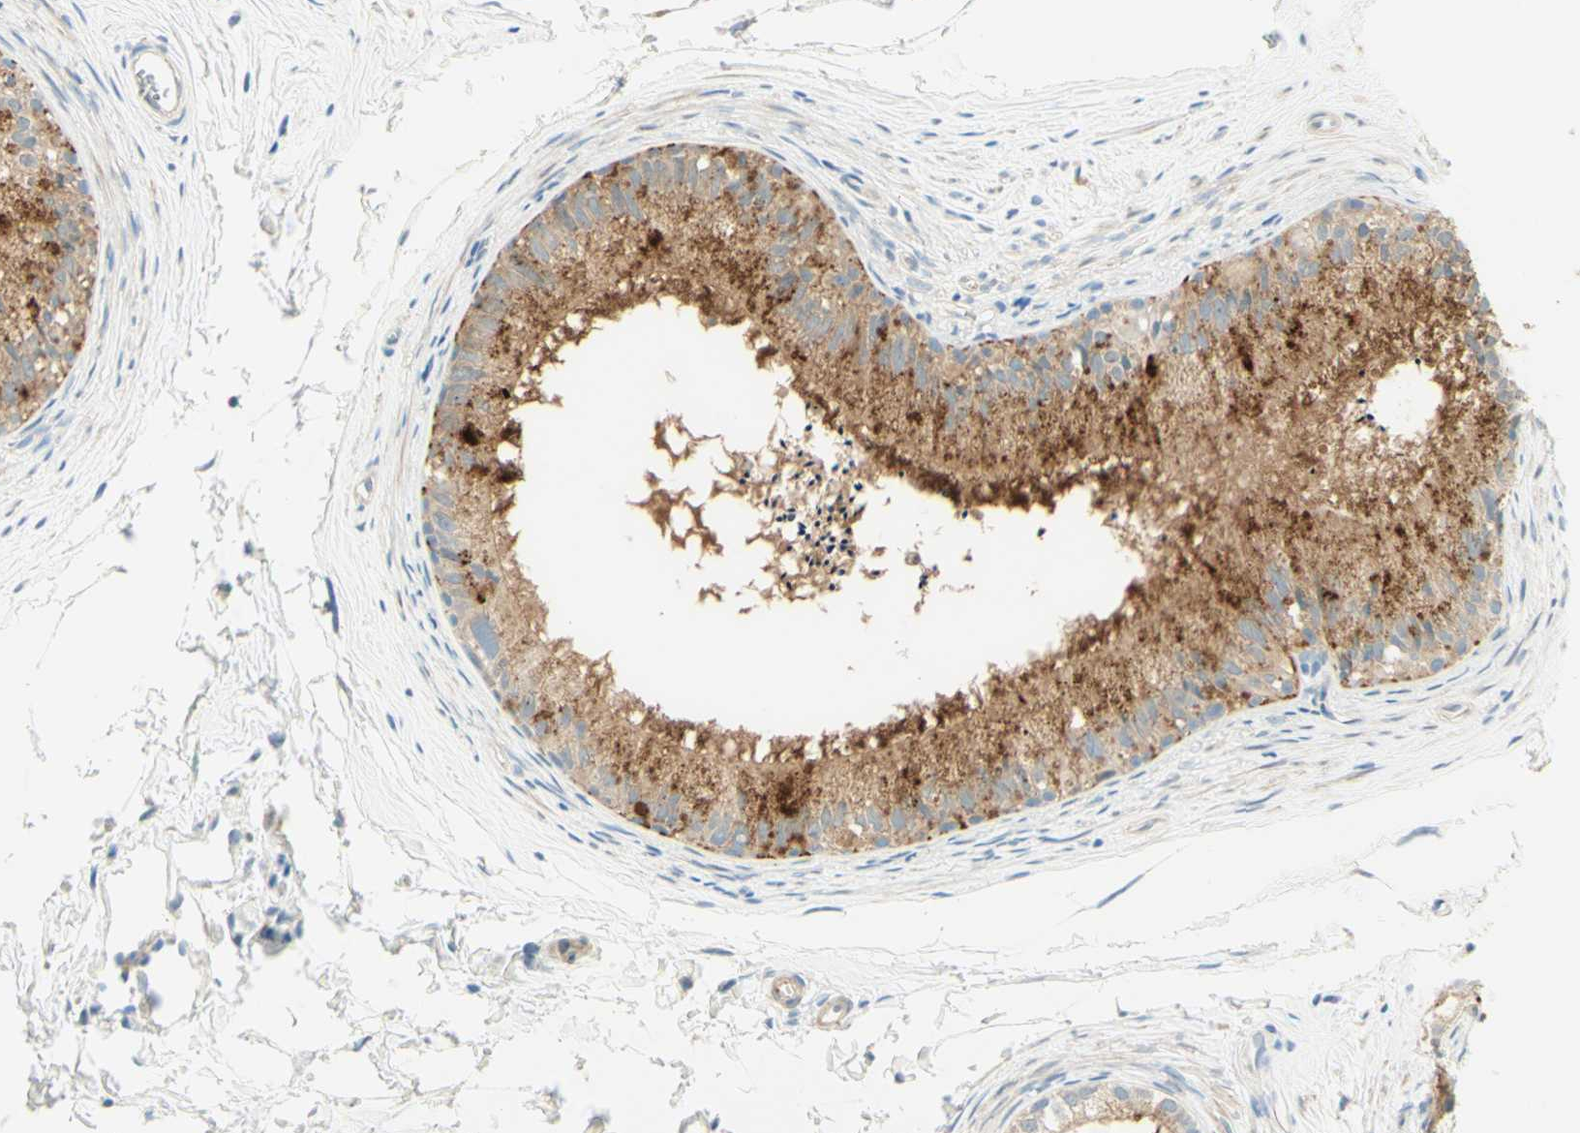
{"staining": {"intensity": "strong", "quantity": ">75%", "location": "cytoplasmic/membranous"}, "tissue": "epididymis", "cell_type": "Glandular cells", "image_type": "normal", "snomed": [{"axis": "morphology", "description": "Normal tissue, NOS"}, {"axis": "topography", "description": "Epididymis"}], "caption": "Brown immunohistochemical staining in unremarkable human epididymis exhibits strong cytoplasmic/membranous positivity in approximately >75% of glandular cells. (brown staining indicates protein expression, while blue staining denotes nuclei).", "gene": "PROM1", "patient": {"sex": "male", "age": 56}}